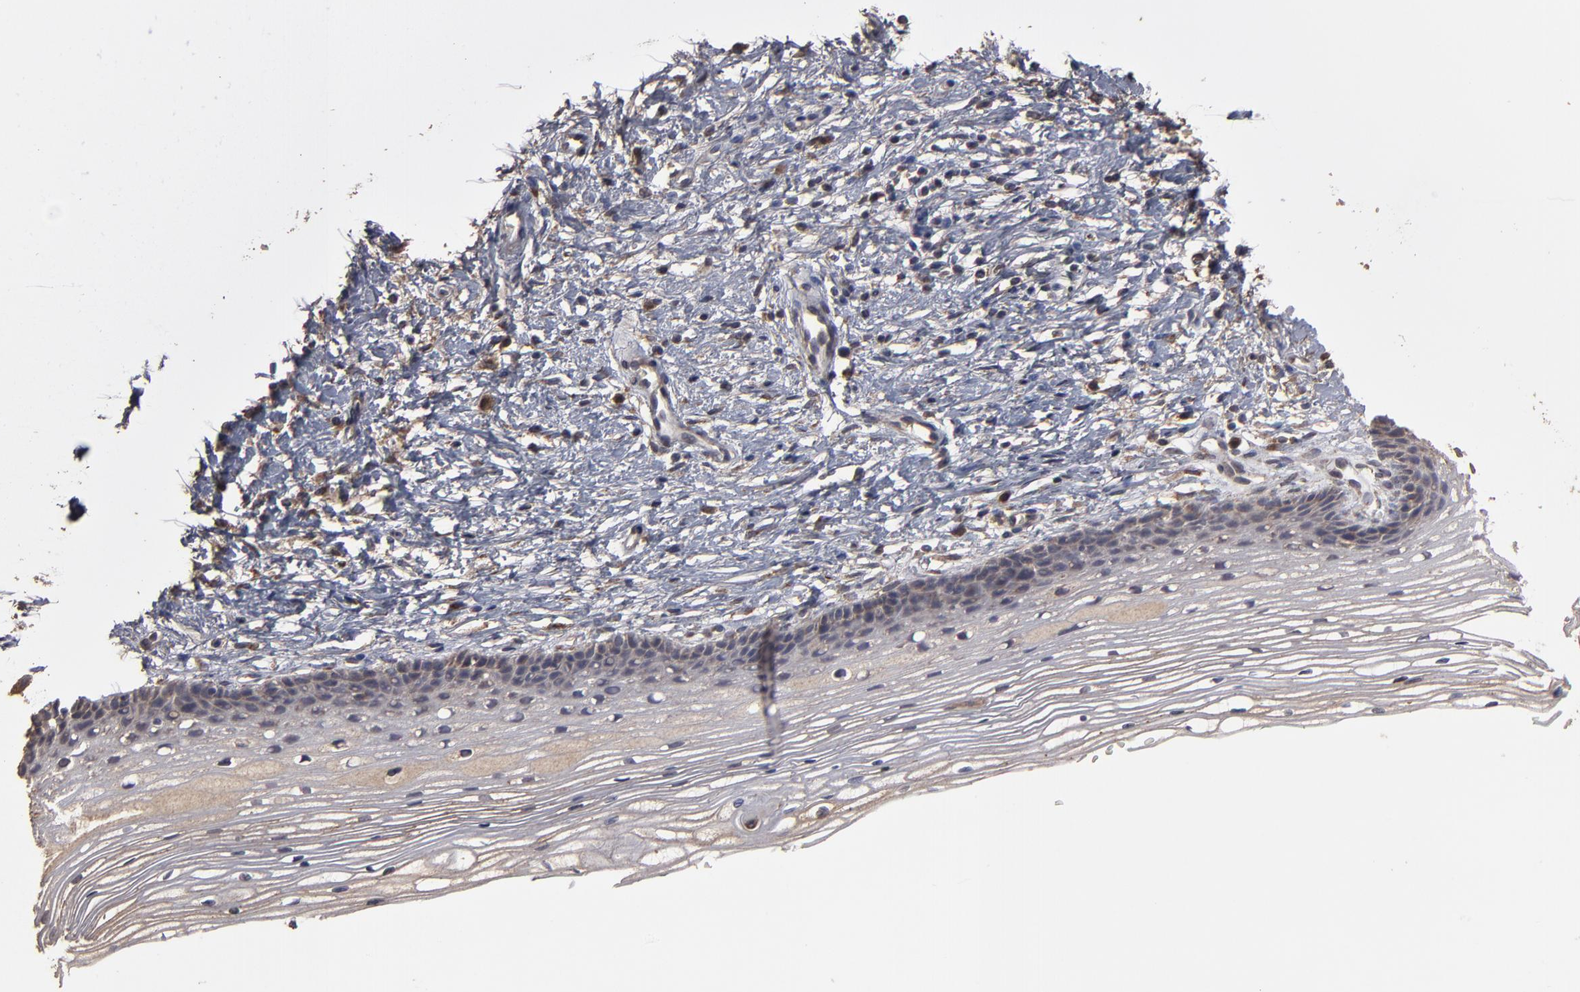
{"staining": {"intensity": "moderate", "quantity": ">75%", "location": "cytoplasmic/membranous"}, "tissue": "cervix", "cell_type": "Glandular cells", "image_type": "normal", "snomed": [{"axis": "morphology", "description": "Normal tissue, NOS"}, {"axis": "topography", "description": "Cervix"}], "caption": "Immunohistochemical staining of benign cervix exhibits moderate cytoplasmic/membranous protein expression in approximately >75% of glandular cells.", "gene": "MMP2", "patient": {"sex": "female", "age": 77}}